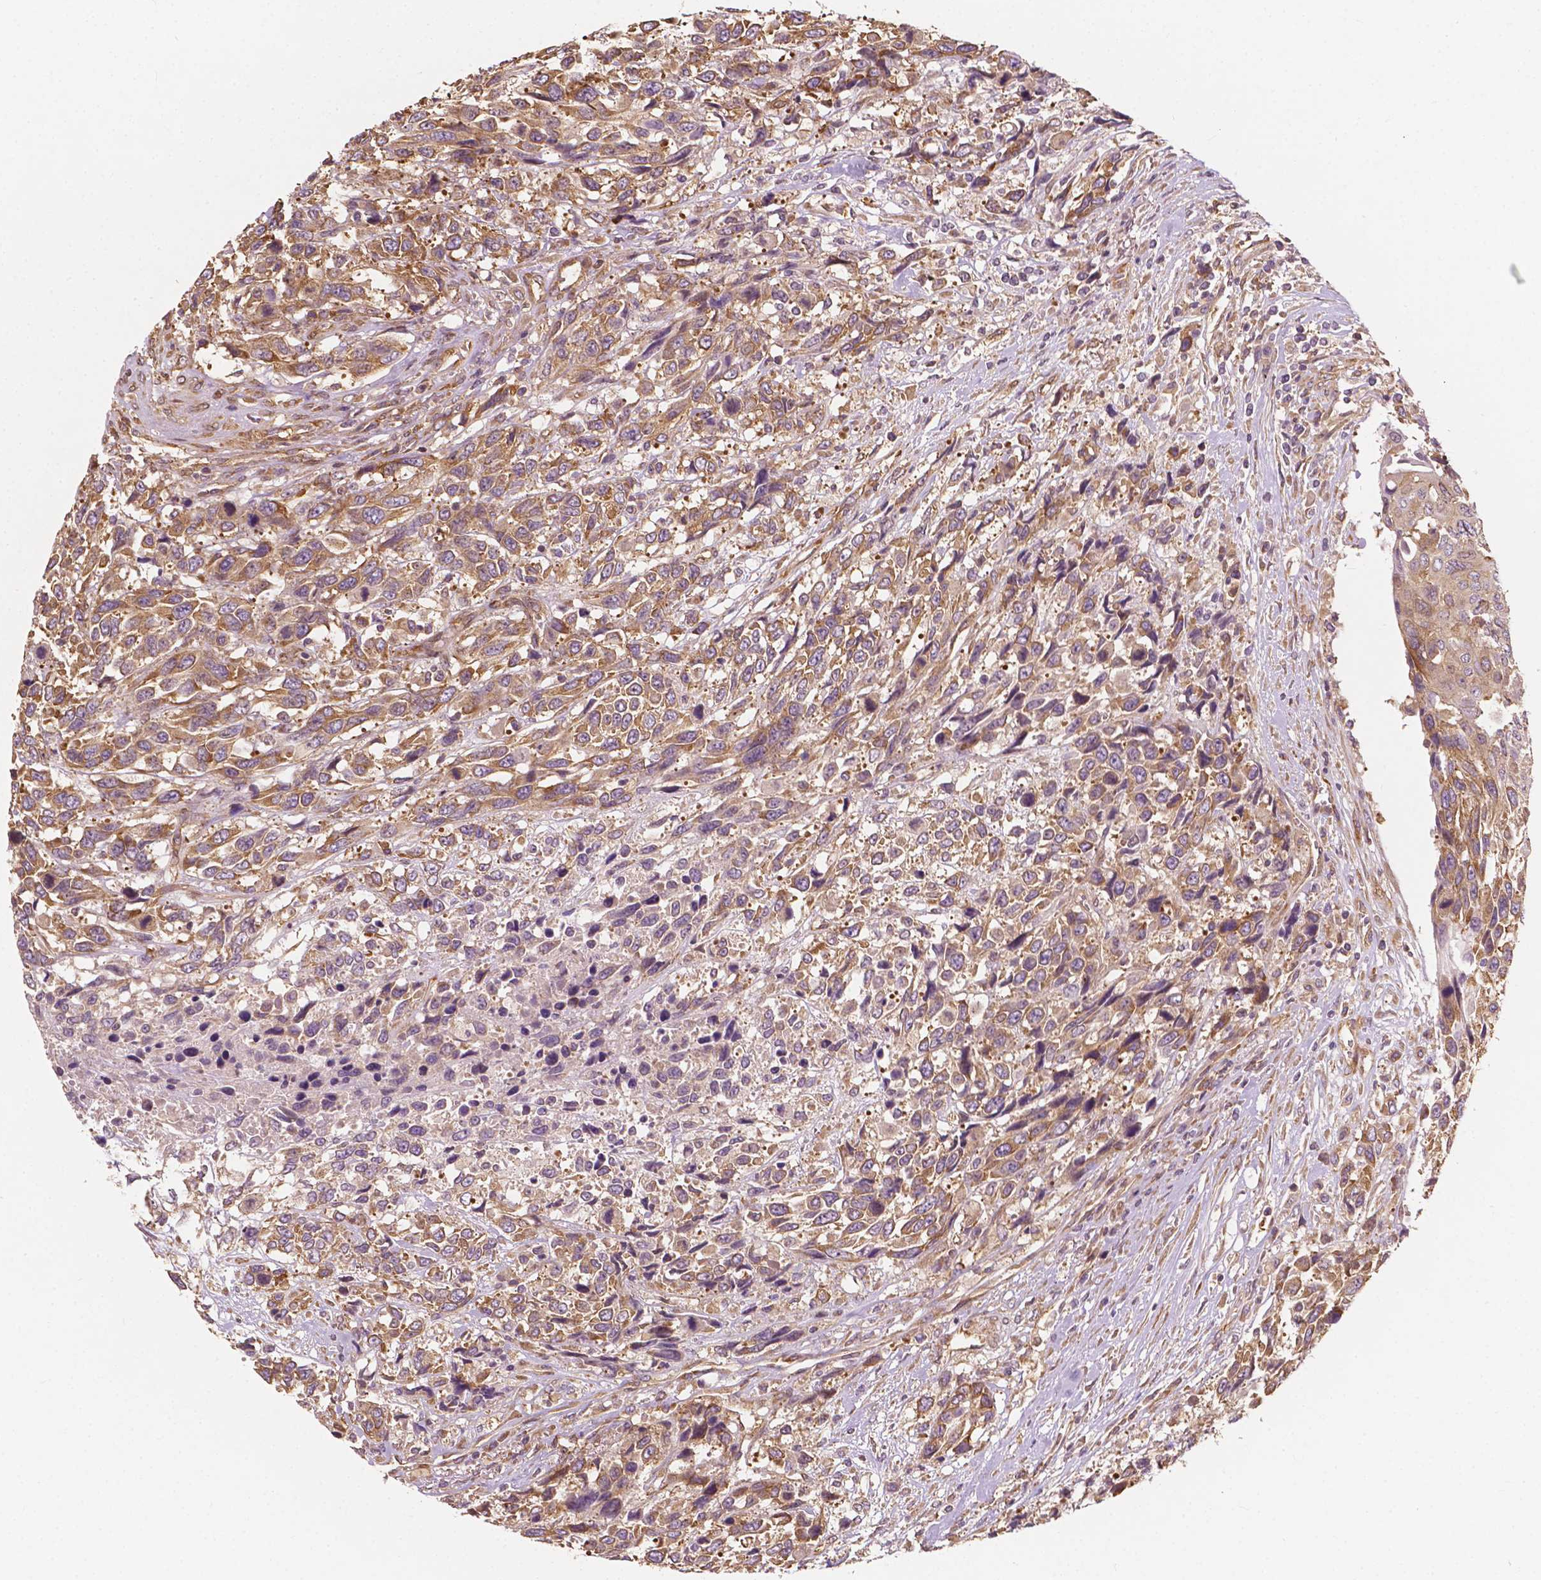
{"staining": {"intensity": "moderate", "quantity": ">75%", "location": "cytoplasmic/membranous"}, "tissue": "urothelial cancer", "cell_type": "Tumor cells", "image_type": "cancer", "snomed": [{"axis": "morphology", "description": "Urothelial carcinoma, High grade"}, {"axis": "topography", "description": "Urinary bladder"}], "caption": "The image shows a brown stain indicating the presence of a protein in the cytoplasmic/membranous of tumor cells in urothelial carcinoma (high-grade).", "gene": "G3BP1", "patient": {"sex": "female", "age": 70}}